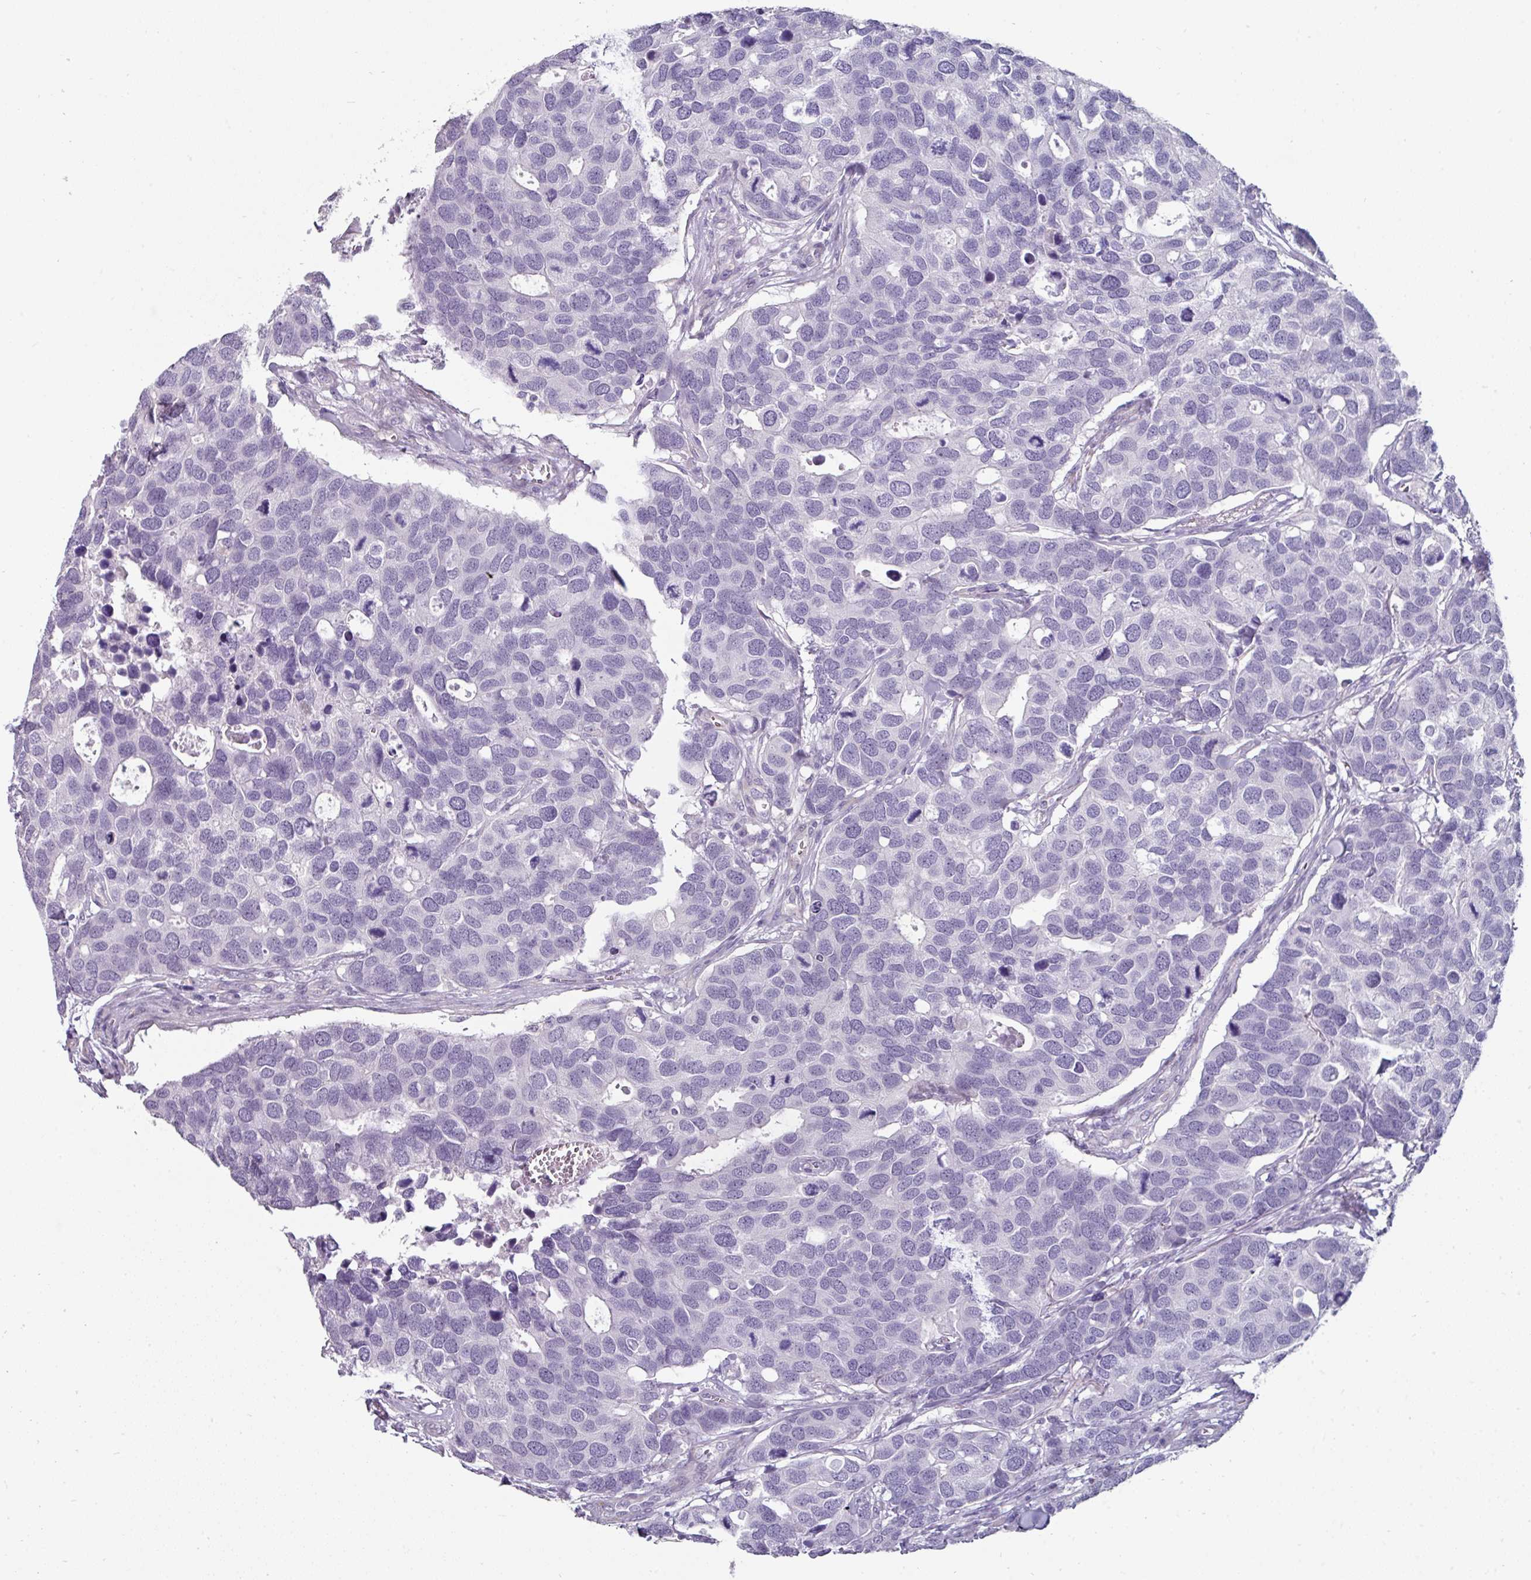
{"staining": {"intensity": "negative", "quantity": "none", "location": "none"}, "tissue": "breast cancer", "cell_type": "Tumor cells", "image_type": "cancer", "snomed": [{"axis": "morphology", "description": "Duct carcinoma"}, {"axis": "topography", "description": "Breast"}], "caption": "Tumor cells show no significant expression in breast cancer (invasive ductal carcinoma).", "gene": "EYA3", "patient": {"sex": "female", "age": 83}}